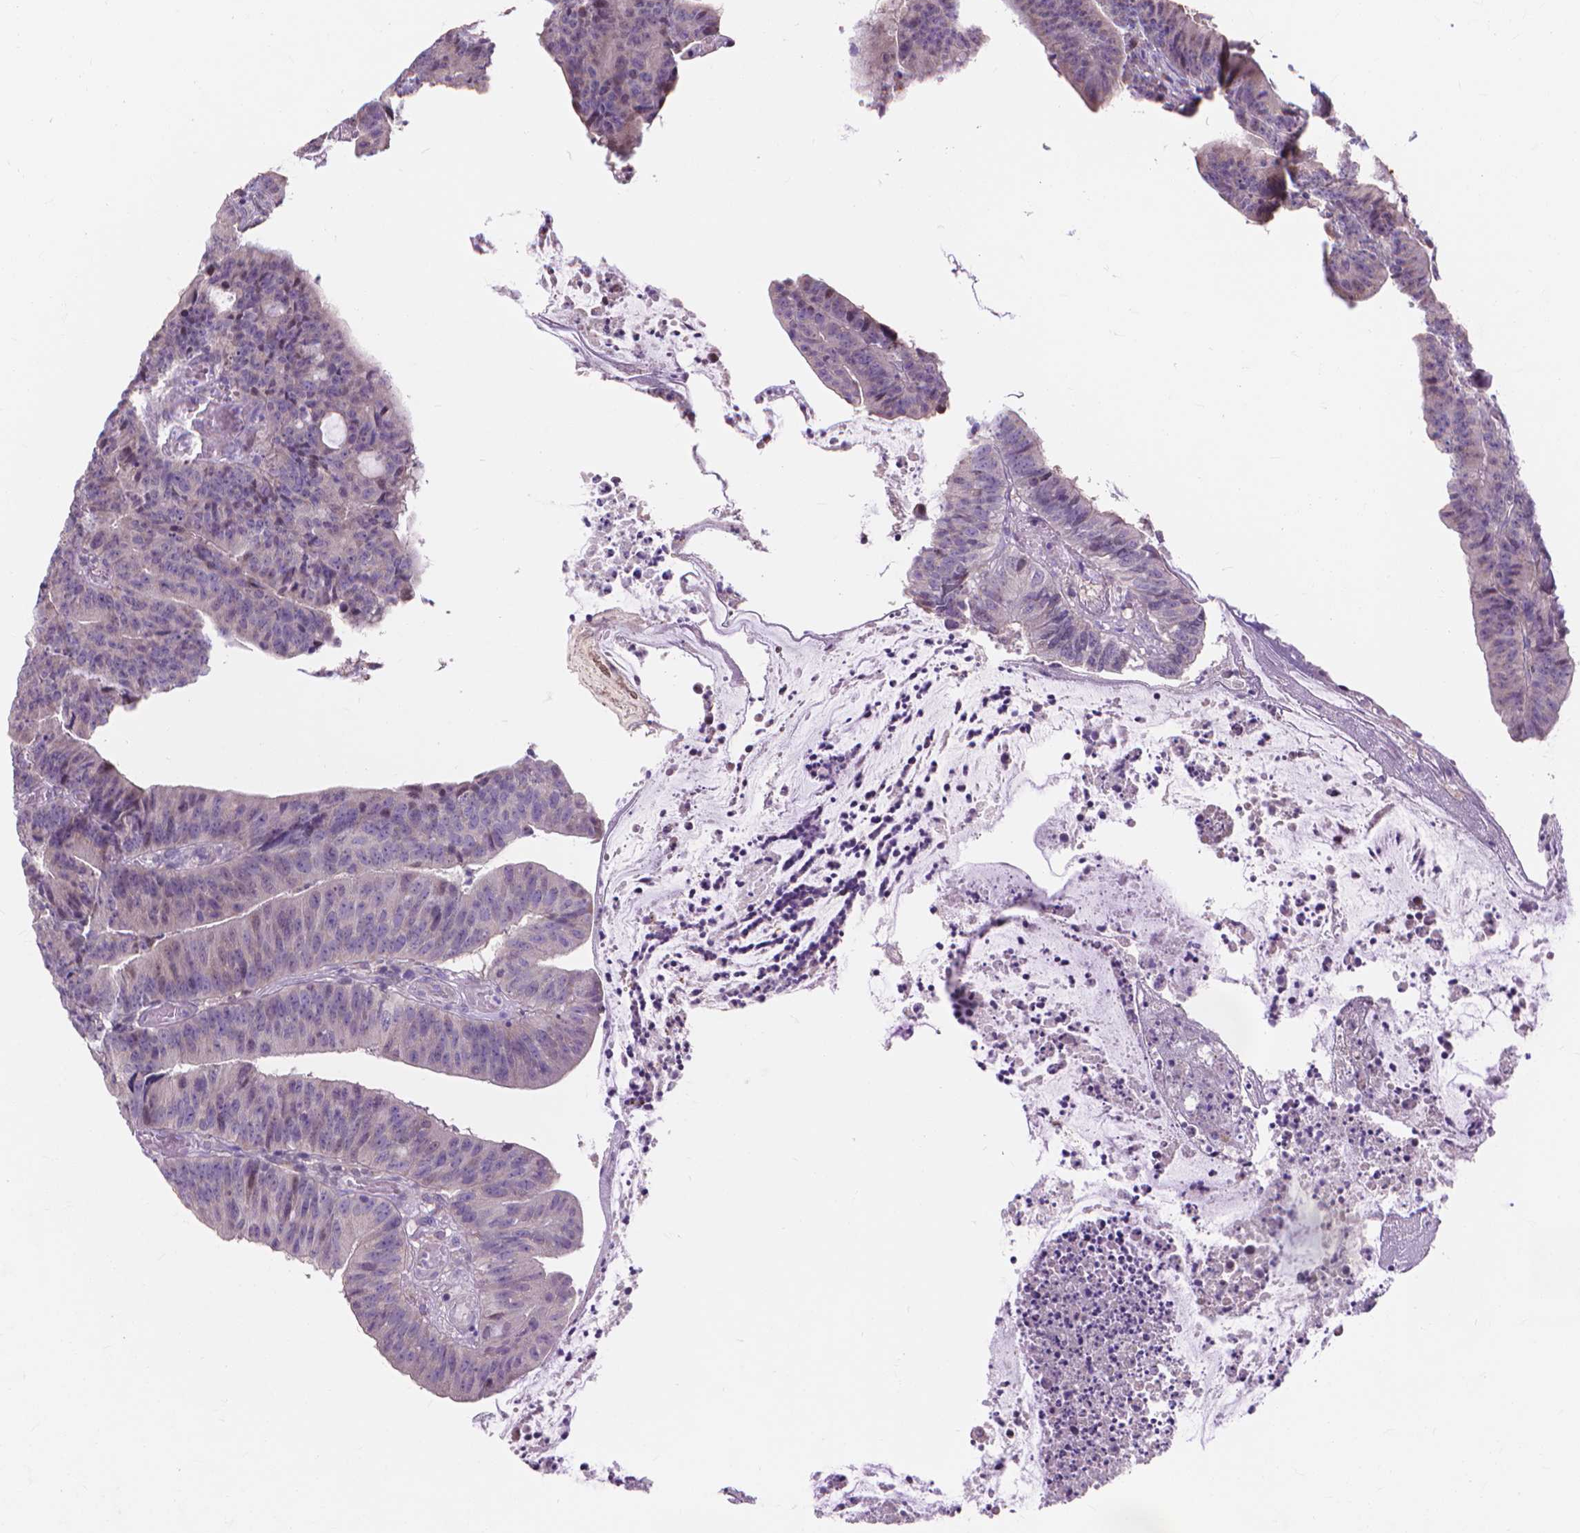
{"staining": {"intensity": "weak", "quantity": "<25%", "location": "cytoplasmic/membranous"}, "tissue": "colorectal cancer", "cell_type": "Tumor cells", "image_type": "cancer", "snomed": [{"axis": "morphology", "description": "Adenocarcinoma, NOS"}, {"axis": "topography", "description": "Colon"}], "caption": "A histopathology image of human colorectal adenocarcinoma is negative for staining in tumor cells.", "gene": "PRDM13", "patient": {"sex": "female", "age": 78}}